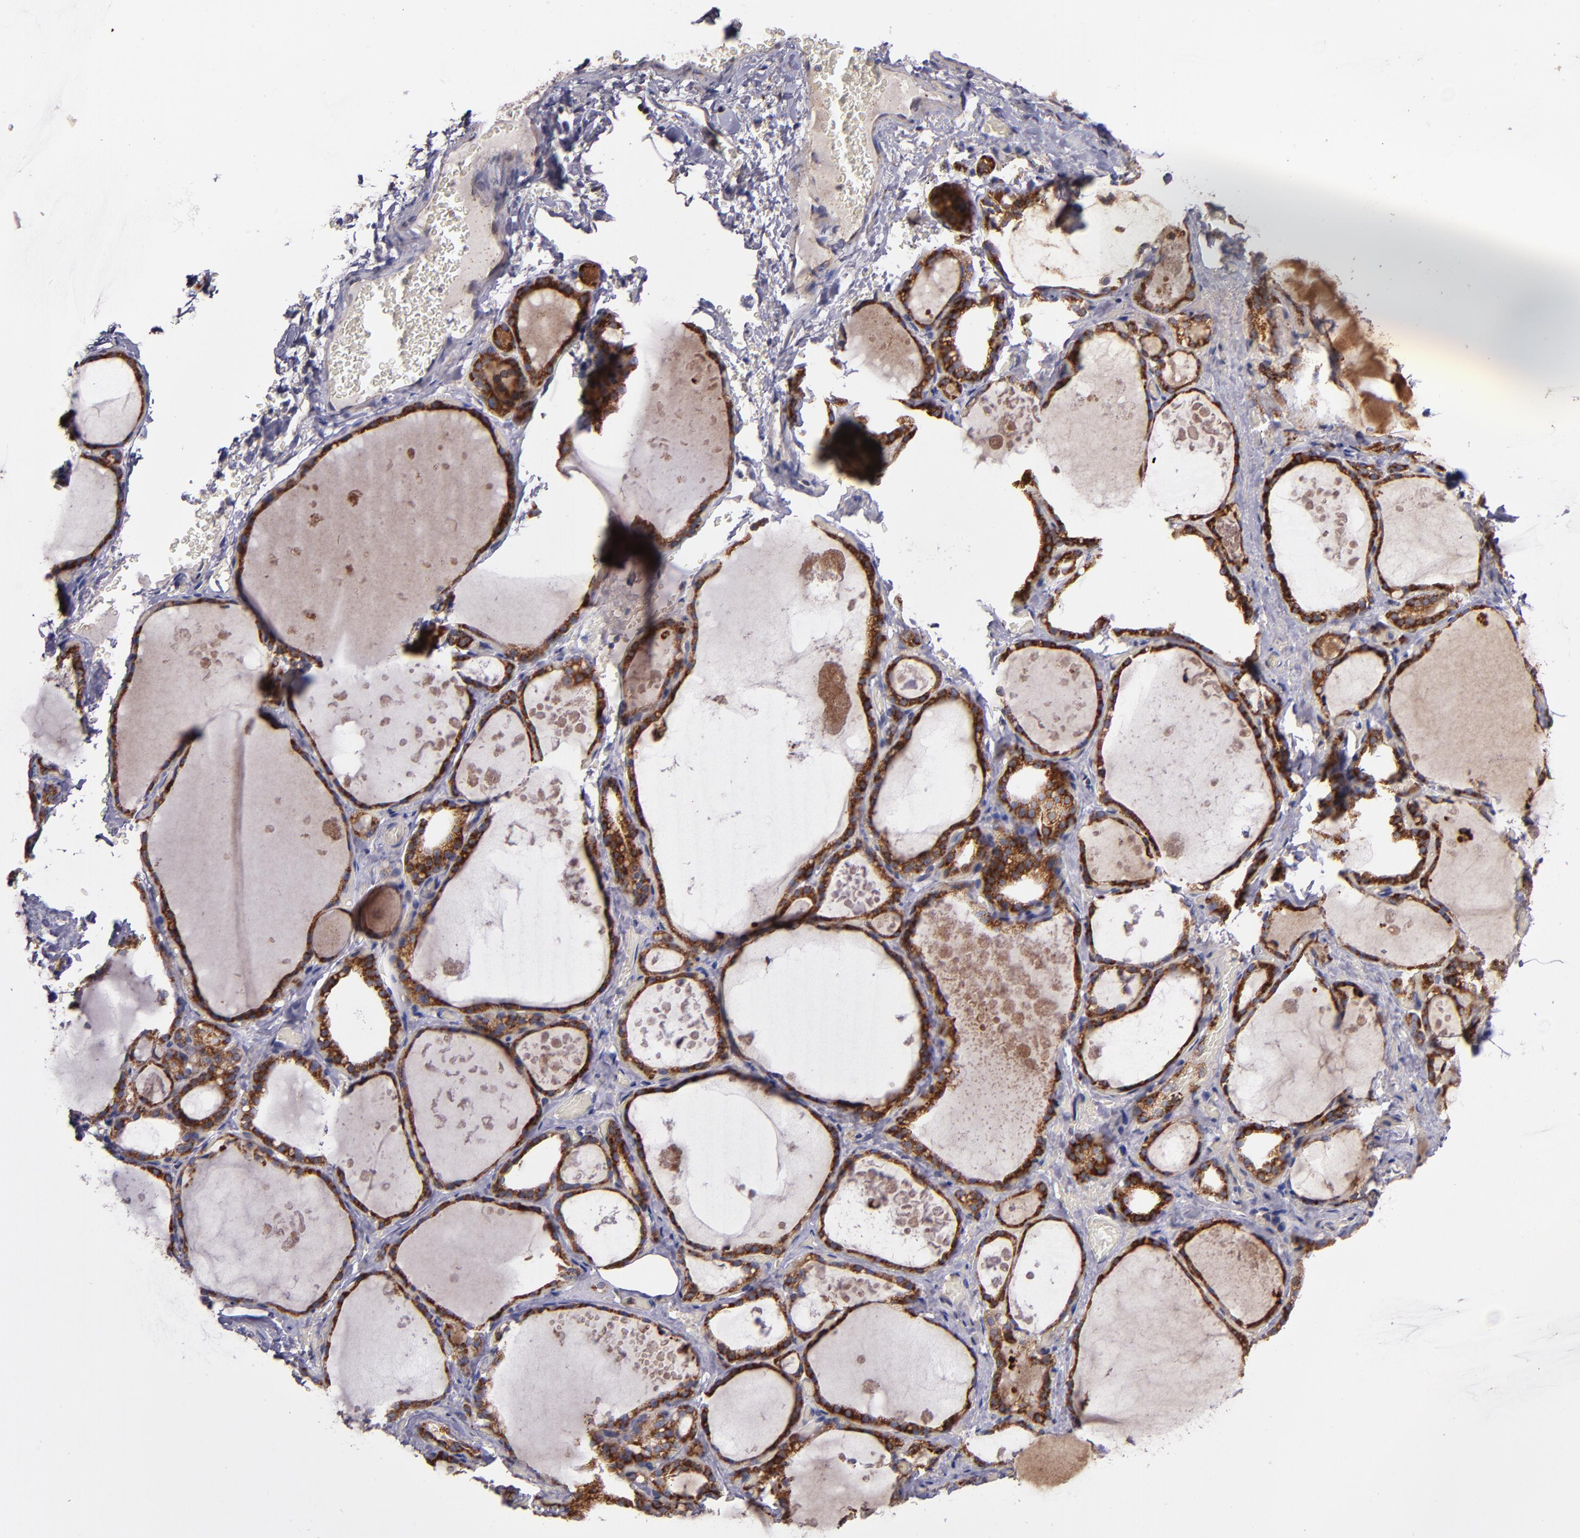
{"staining": {"intensity": "strong", "quantity": ">75%", "location": "cytoplasmic/membranous"}, "tissue": "thyroid gland", "cell_type": "Glandular cells", "image_type": "normal", "snomed": [{"axis": "morphology", "description": "Normal tissue, NOS"}, {"axis": "topography", "description": "Thyroid gland"}], "caption": "Immunohistochemical staining of benign human thyroid gland exhibits high levels of strong cytoplasmic/membranous staining in approximately >75% of glandular cells.", "gene": "IFIH1", "patient": {"sex": "male", "age": 61}}